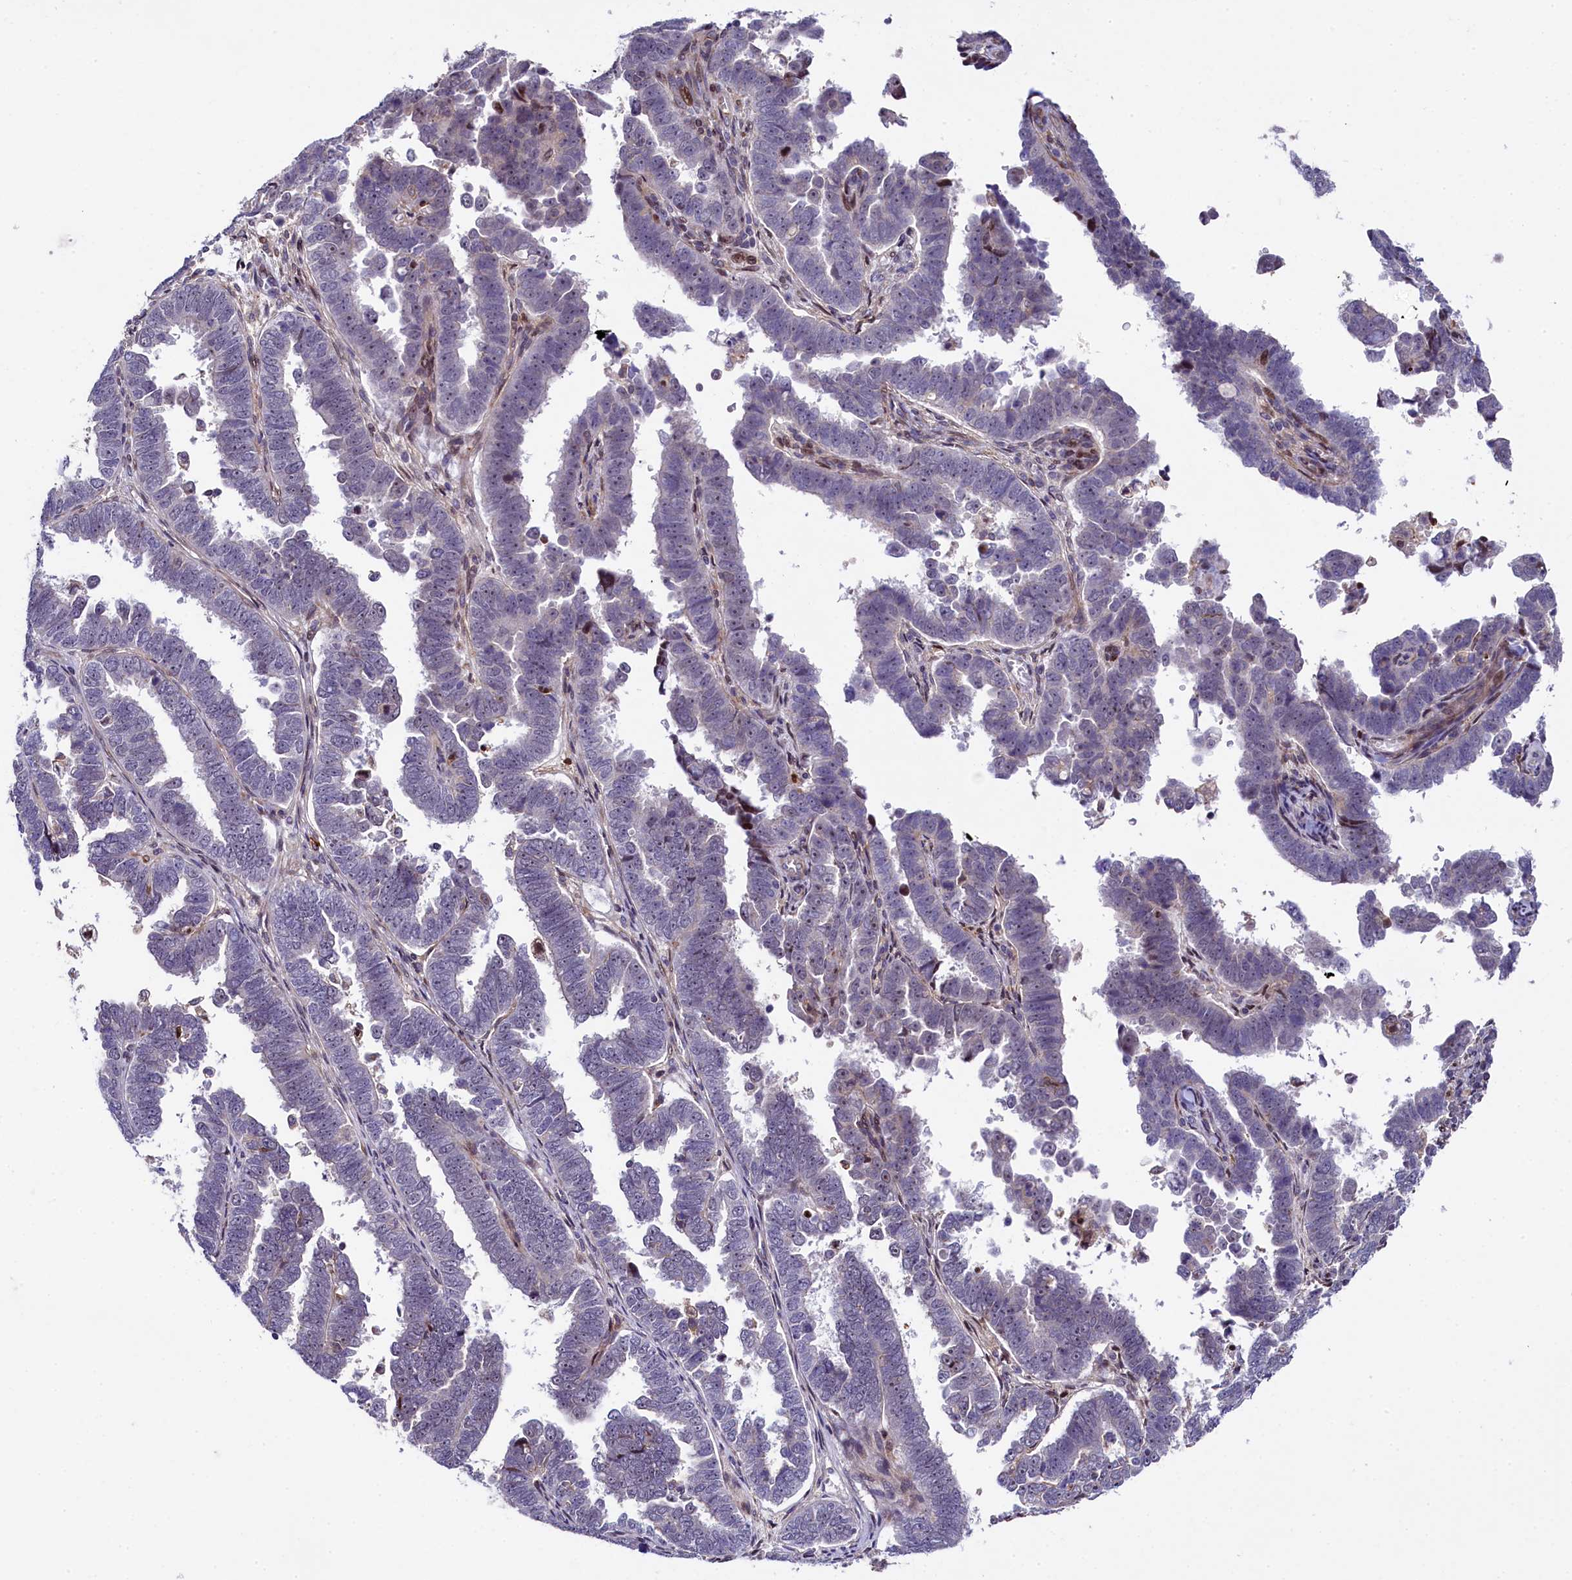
{"staining": {"intensity": "negative", "quantity": "none", "location": "none"}, "tissue": "endometrial cancer", "cell_type": "Tumor cells", "image_type": "cancer", "snomed": [{"axis": "morphology", "description": "Adenocarcinoma, NOS"}, {"axis": "topography", "description": "Endometrium"}], "caption": "This photomicrograph is of adenocarcinoma (endometrial) stained with IHC to label a protein in brown with the nuclei are counter-stained blue. There is no staining in tumor cells.", "gene": "TGDS", "patient": {"sex": "female", "age": 75}}